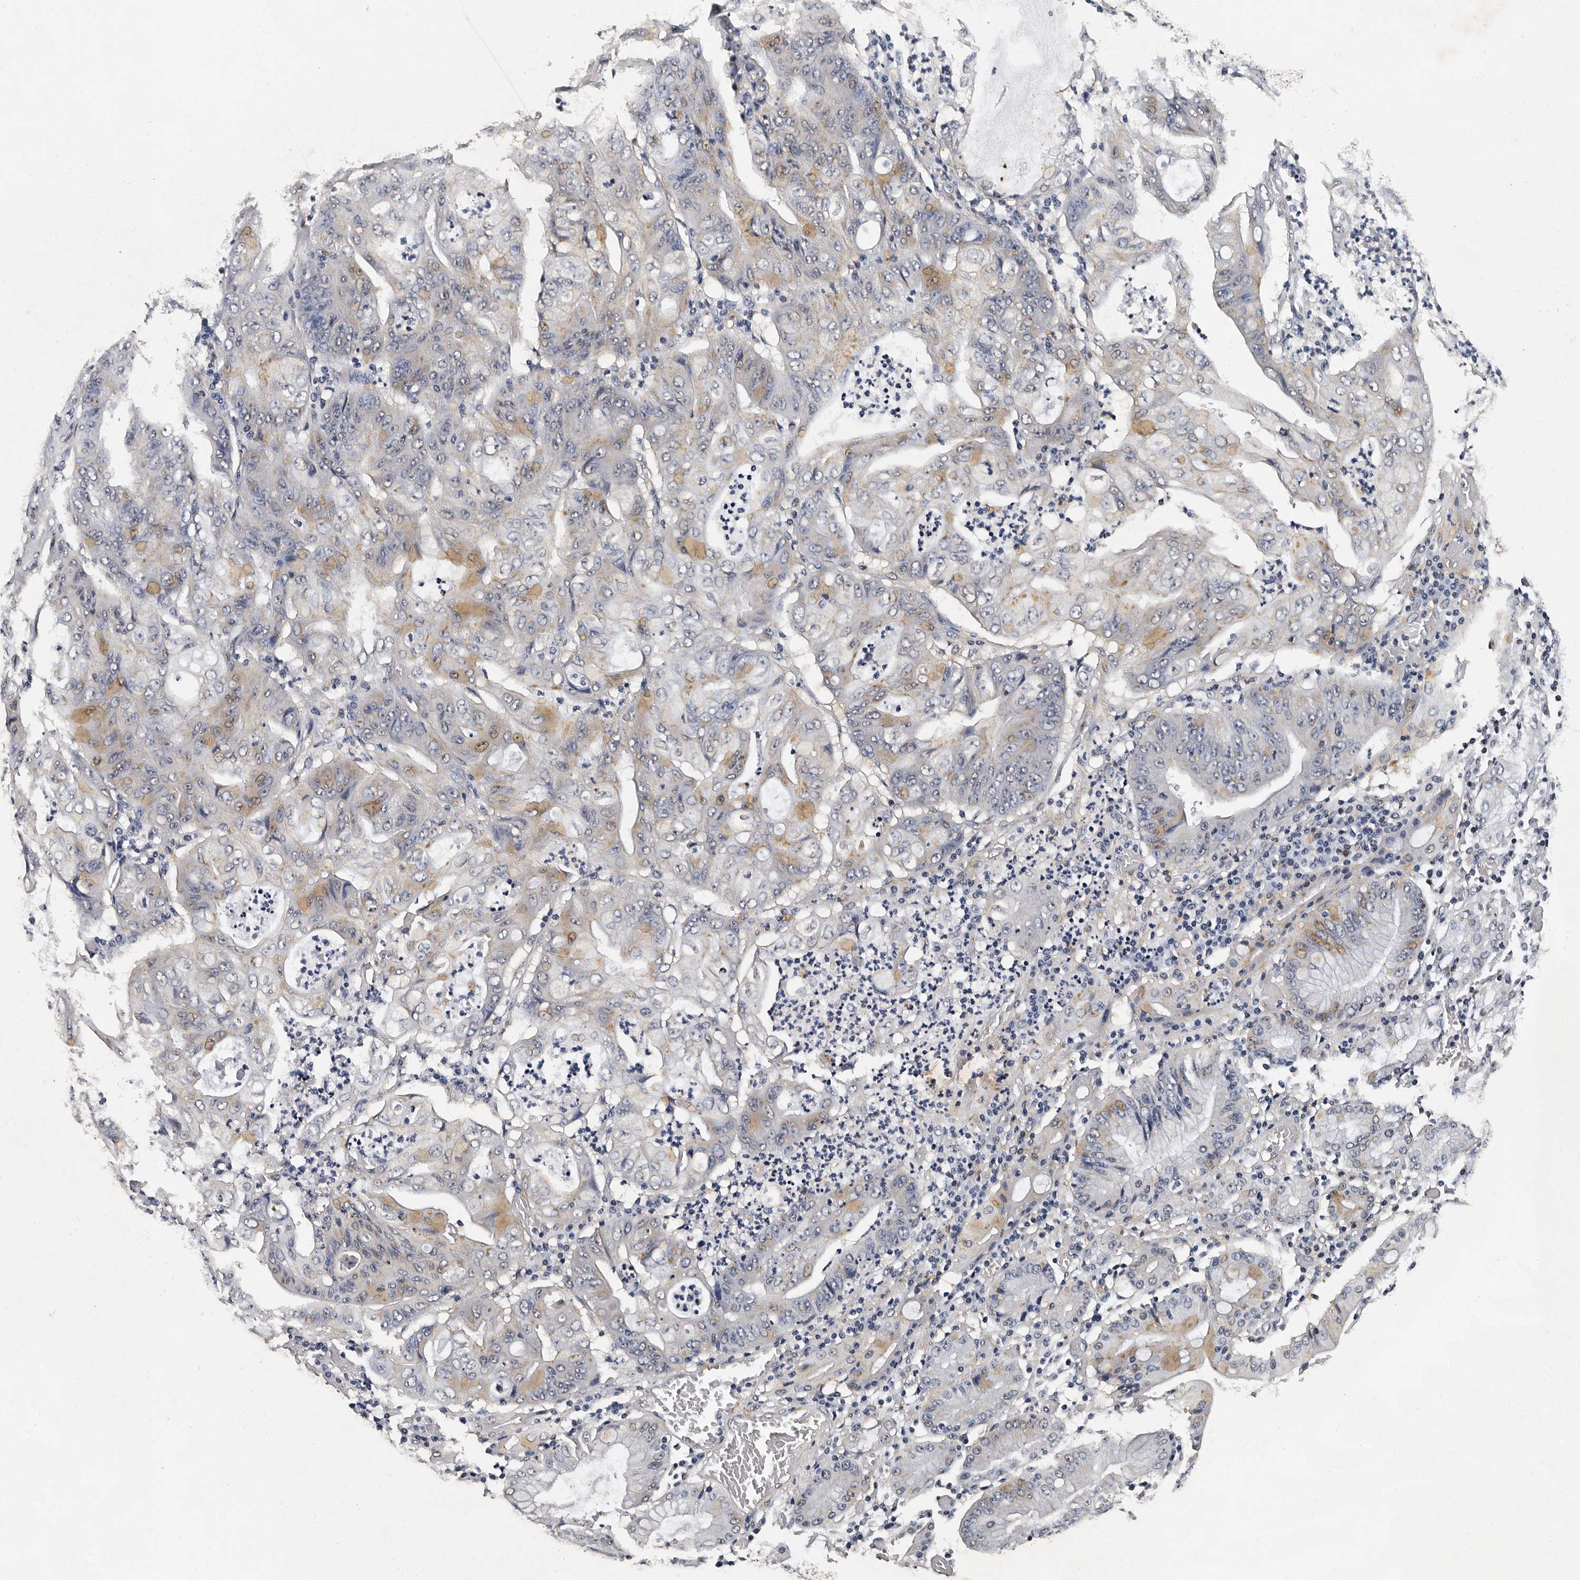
{"staining": {"intensity": "moderate", "quantity": "<25%", "location": "cytoplasmic/membranous,nuclear"}, "tissue": "stomach cancer", "cell_type": "Tumor cells", "image_type": "cancer", "snomed": [{"axis": "morphology", "description": "Adenocarcinoma, NOS"}, {"axis": "topography", "description": "Stomach"}], "caption": "Immunohistochemistry (IHC) photomicrograph of neoplastic tissue: adenocarcinoma (stomach) stained using immunohistochemistry exhibits low levels of moderate protein expression localized specifically in the cytoplasmic/membranous and nuclear of tumor cells, appearing as a cytoplasmic/membranous and nuclear brown color.", "gene": "CPNE3", "patient": {"sex": "female", "age": 73}}